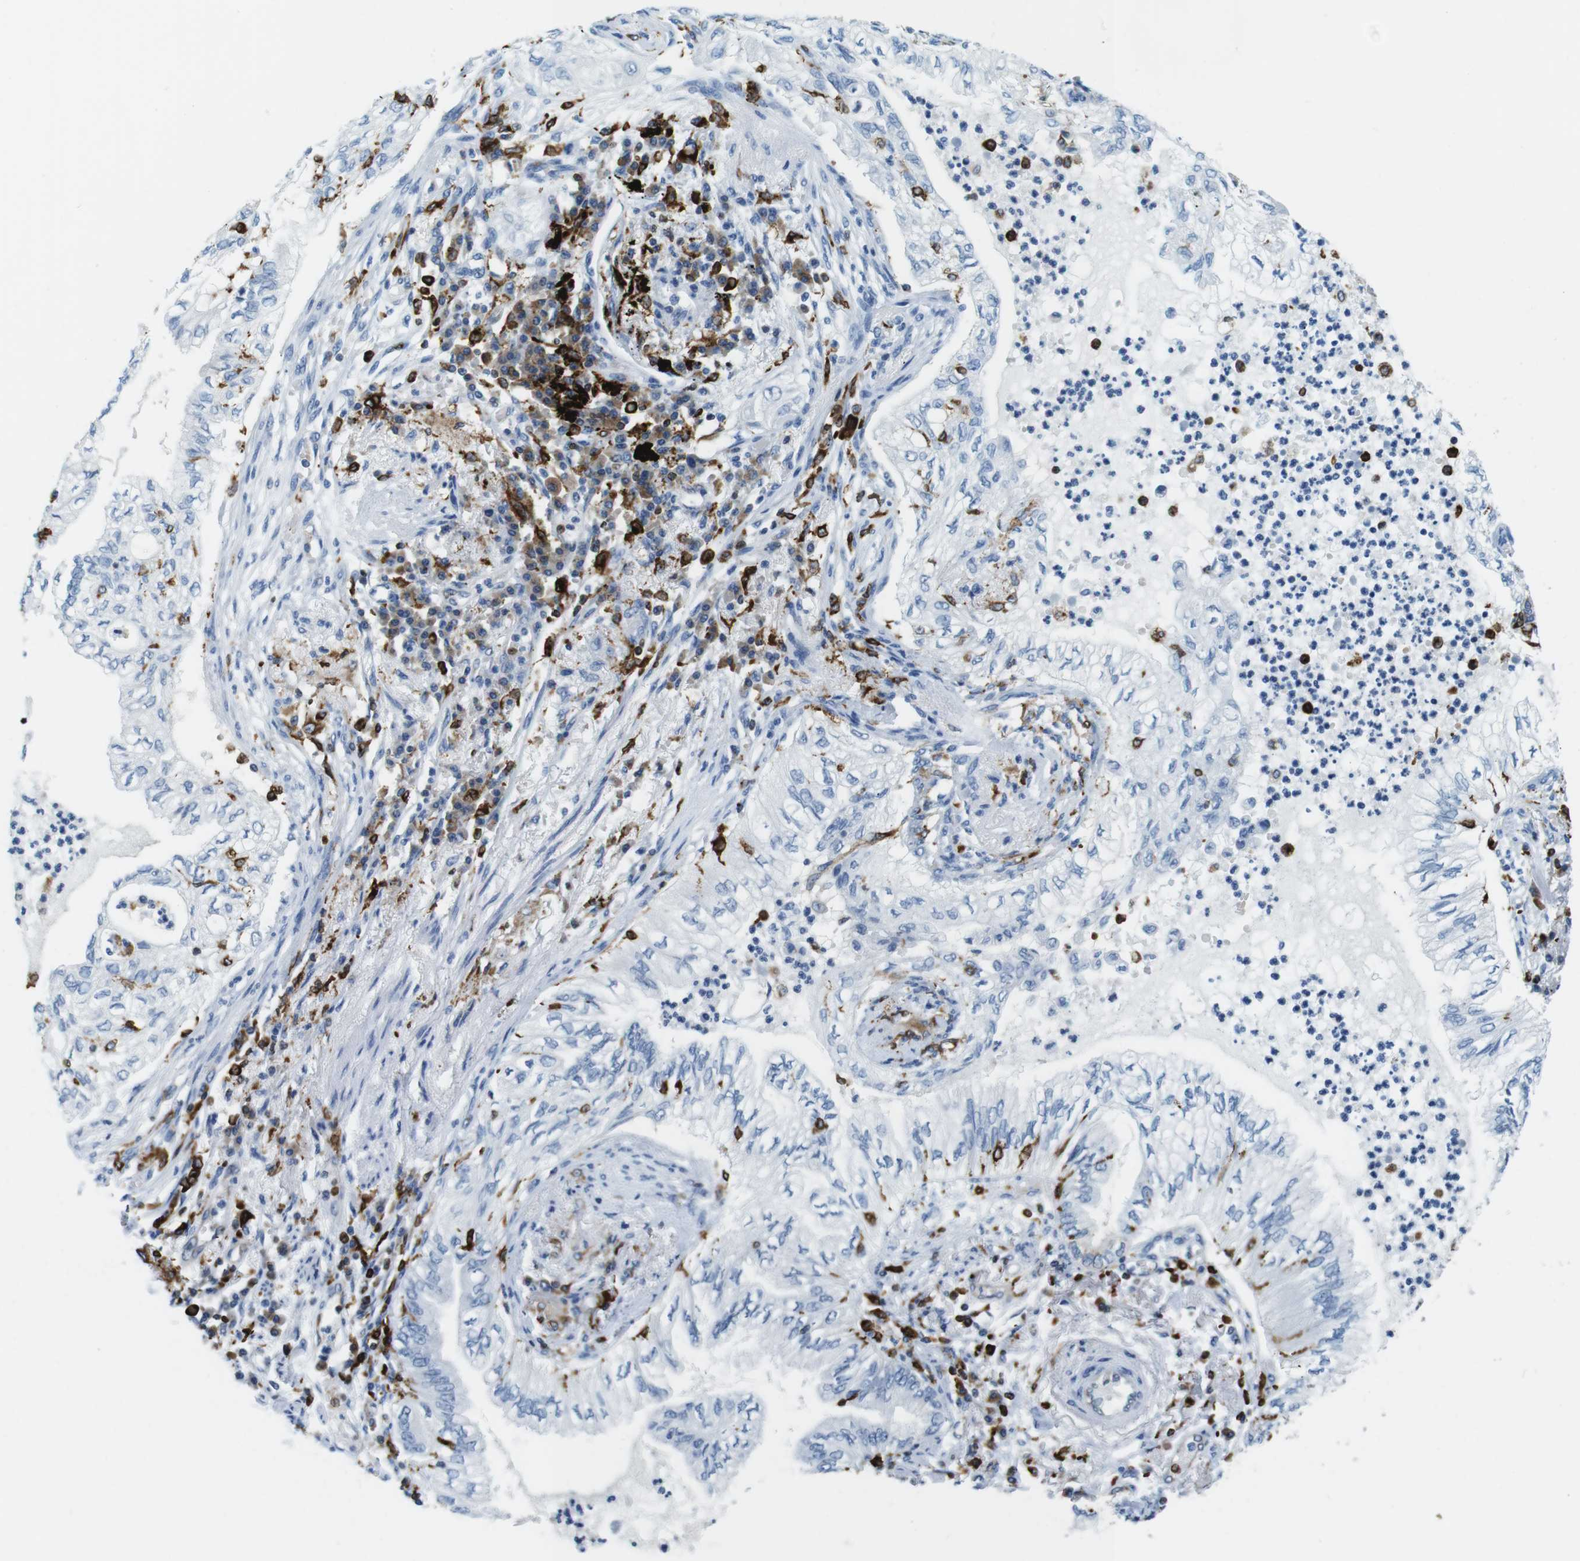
{"staining": {"intensity": "negative", "quantity": "none", "location": "none"}, "tissue": "lung cancer", "cell_type": "Tumor cells", "image_type": "cancer", "snomed": [{"axis": "morphology", "description": "Normal tissue, NOS"}, {"axis": "morphology", "description": "Adenocarcinoma, NOS"}, {"axis": "topography", "description": "Bronchus"}, {"axis": "topography", "description": "Lung"}], "caption": "Human lung adenocarcinoma stained for a protein using immunohistochemistry (IHC) demonstrates no positivity in tumor cells.", "gene": "CIITA", "patient": {"sex": "female", "age": 70}}